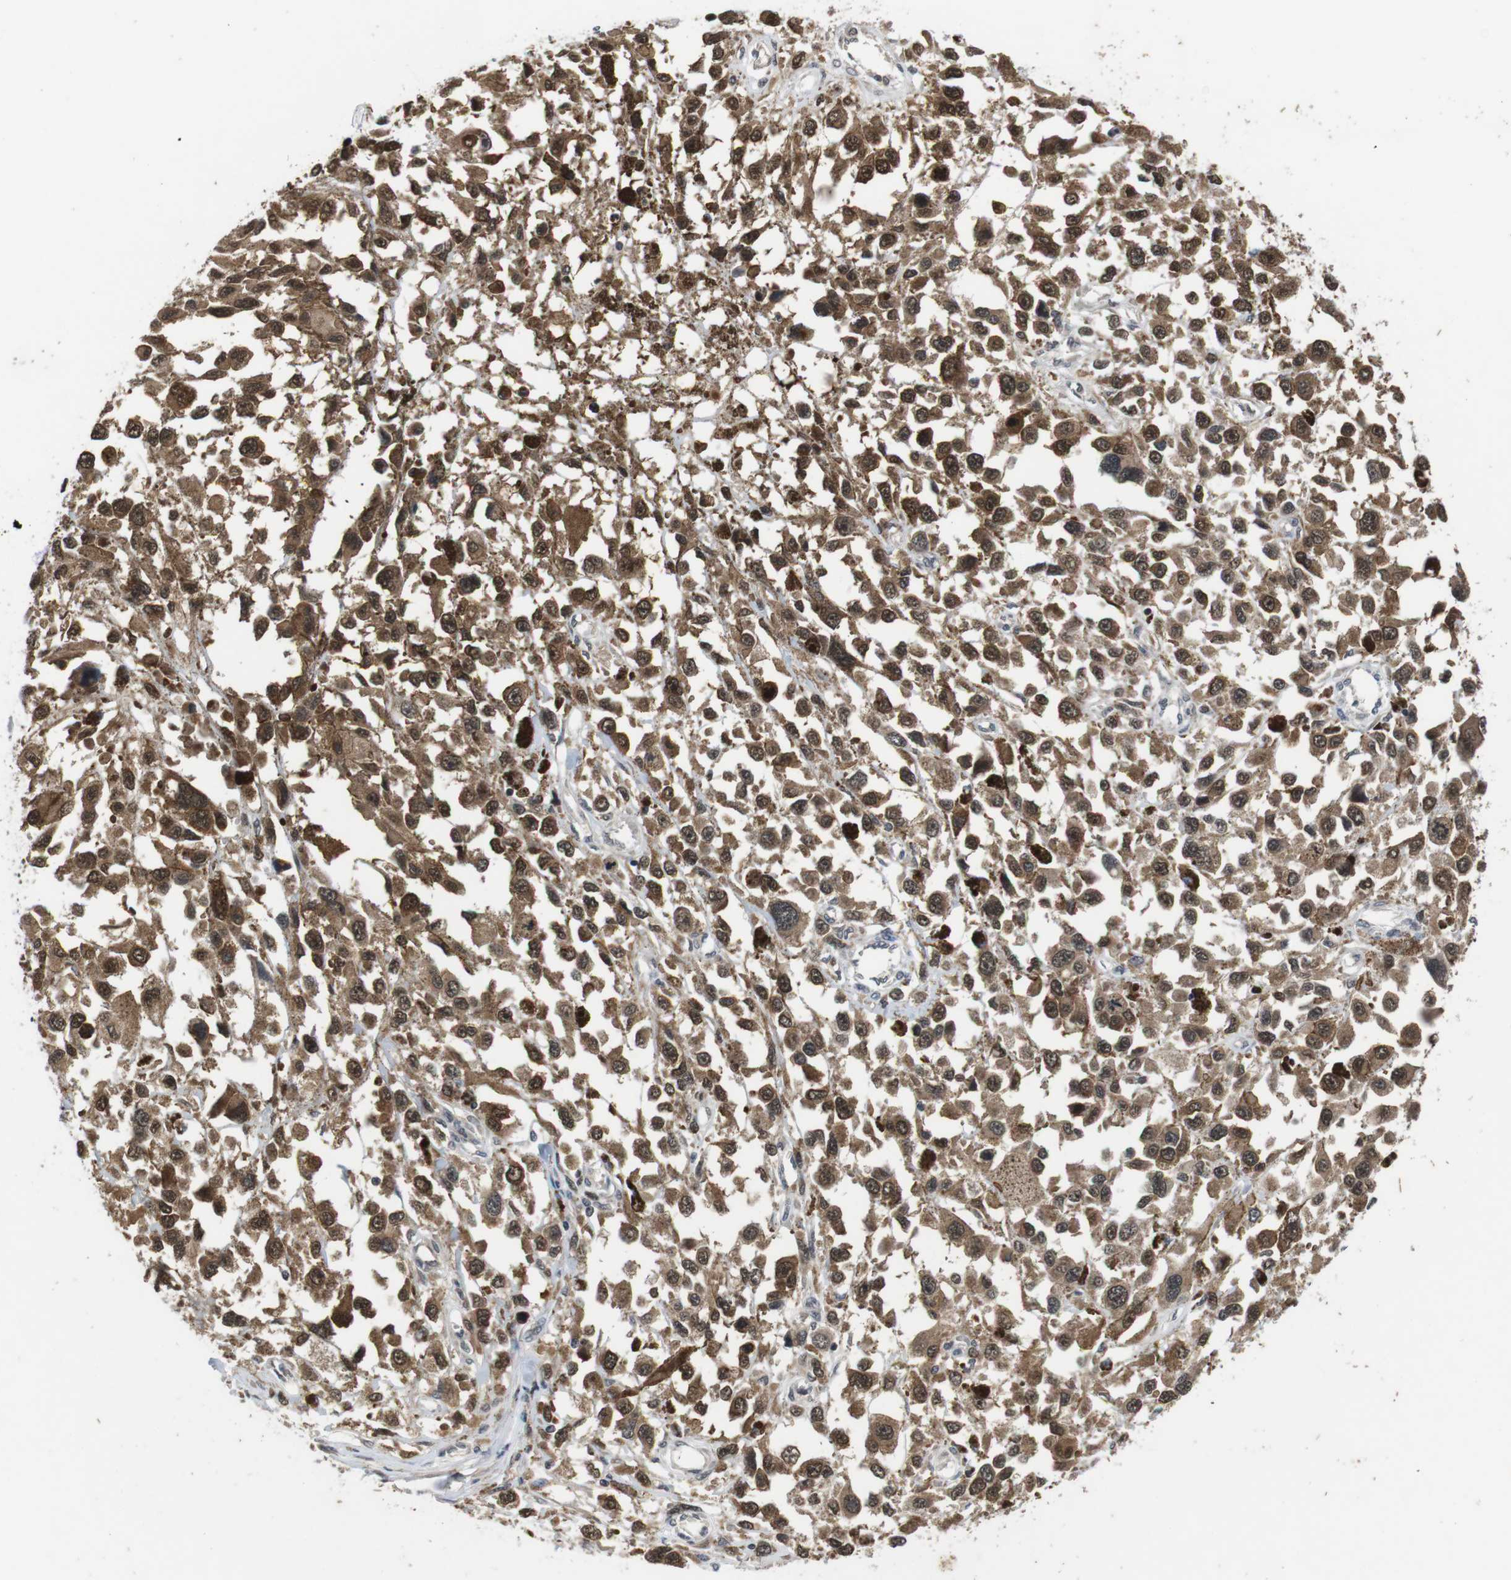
{"staining": {"intensity": "strong", "quantity": ">75%", "location": "cytoplasmic/membranous,nuclear"}, "tissue": "melanoma", "cell_type": "Tumor cells", "image_type": "cancer", "snomed": [{"axis": "morphology", "description": "Malignant melanoma, Metastatic site"}, {"axis": "topography", "description": "Lymph node"}], "caption": "Melanoma tissue demonstrates strong cytoplasmic/membranous and nuclear positivity in approximately >75% of tumor cells, visualized by immunohistochemistry.", "gene": "FADD", "patient": {"sex": "male", "age": 59}}